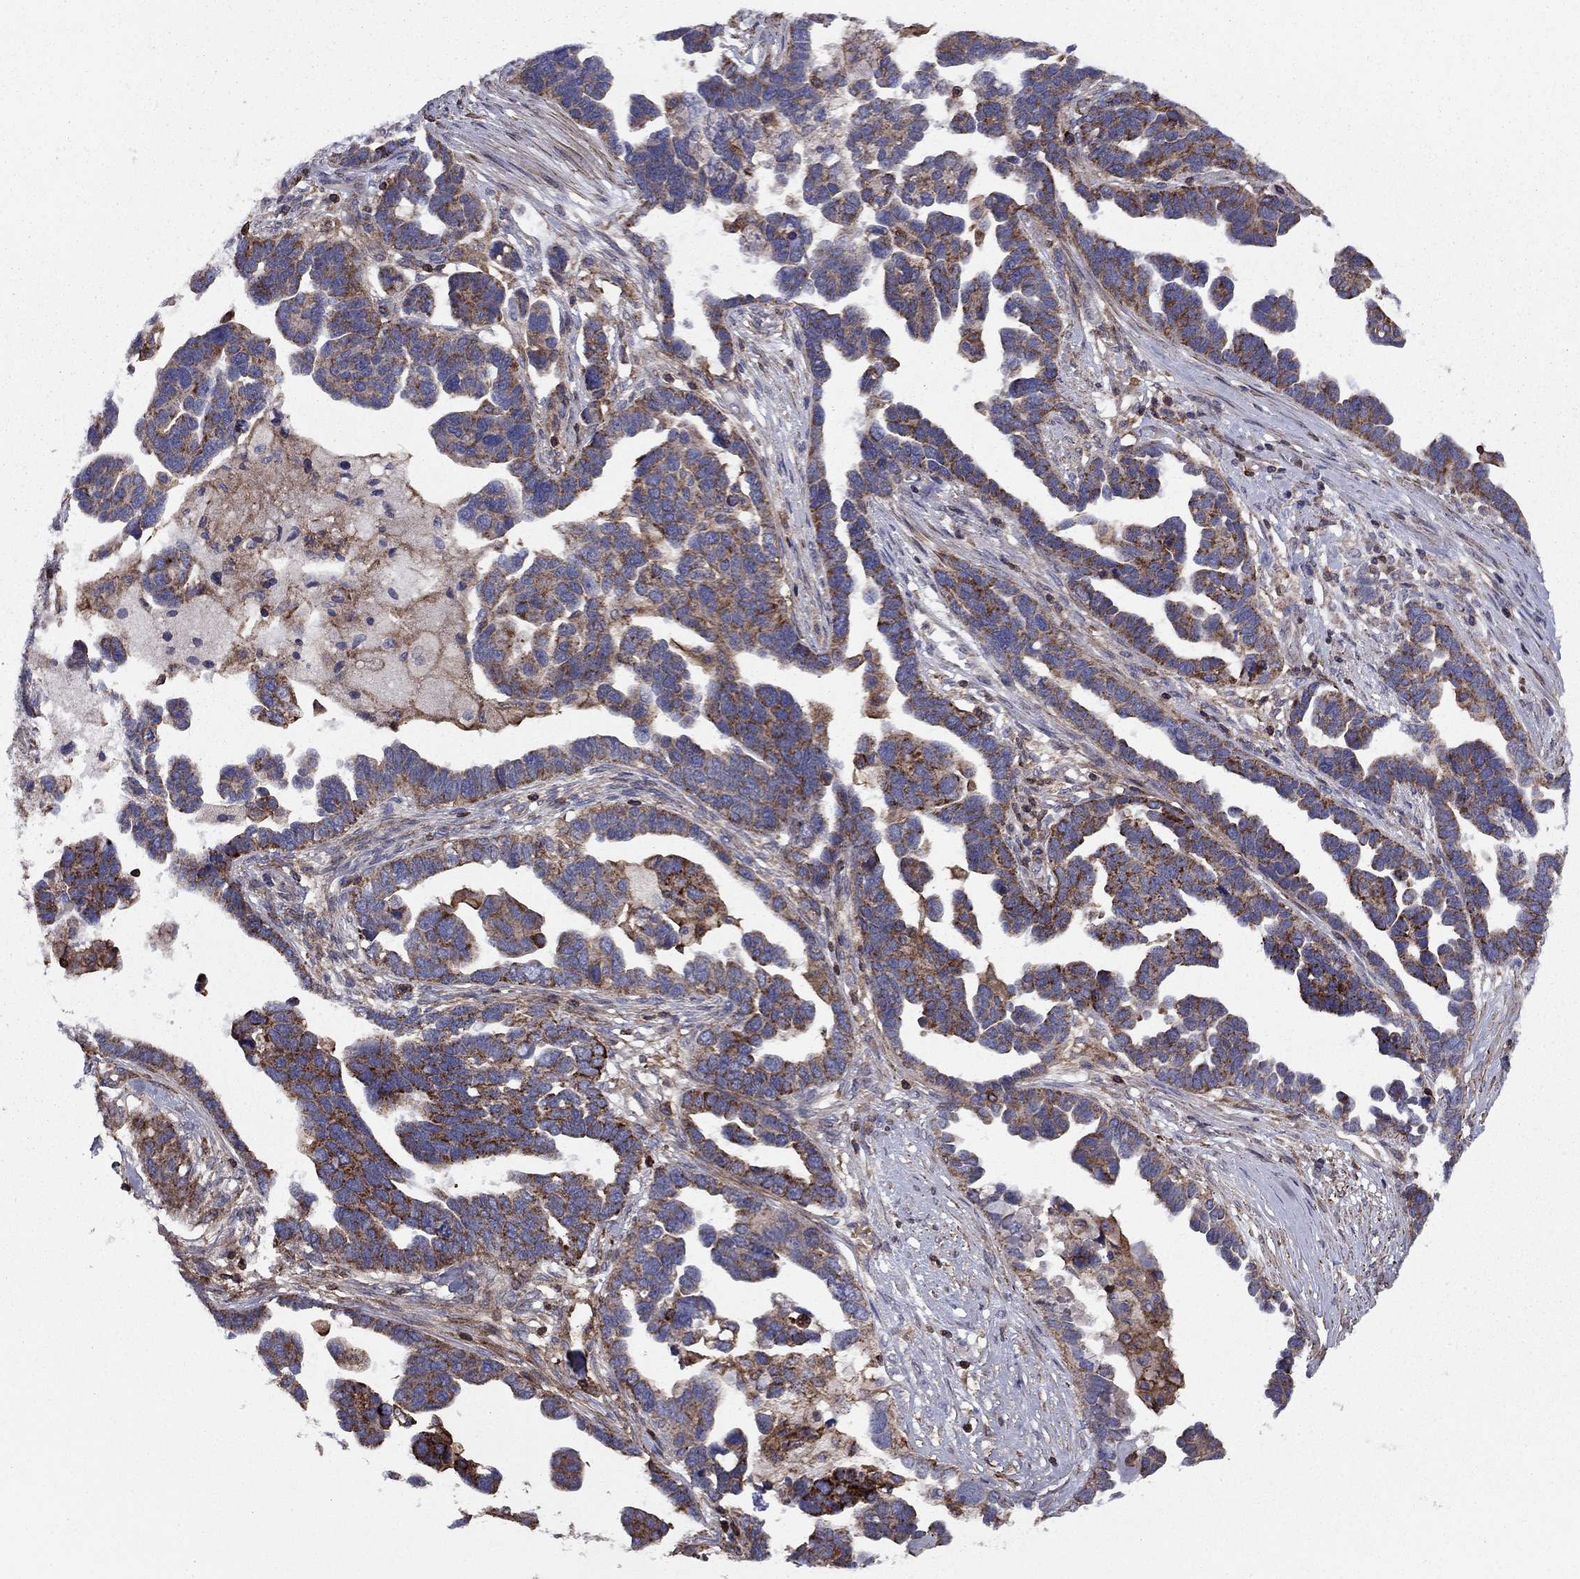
{"staining": {"intensity": "moderate", "quantity": "25%-75%", "location": "cytoplasmic/membranous"}, "tissue": "ovarian cancer", "cell_type": "Tumor cells", "image_type": "cancer", "snomed": [{"axis": "morphology", "description": "Cystadenocarcinoma, serous, NOS"}, {"axis": "topography", "description": "Ovary"}], "caption": "Protein staining by immunohistochemistry exhibits moderate cytoplasmic/membranous expression in about 25%-75% of tumor cells in serous cystadenocarcinoma (ovarian).", "gene": "ALG6", "patient": {"sex": "female", "age": 54}}